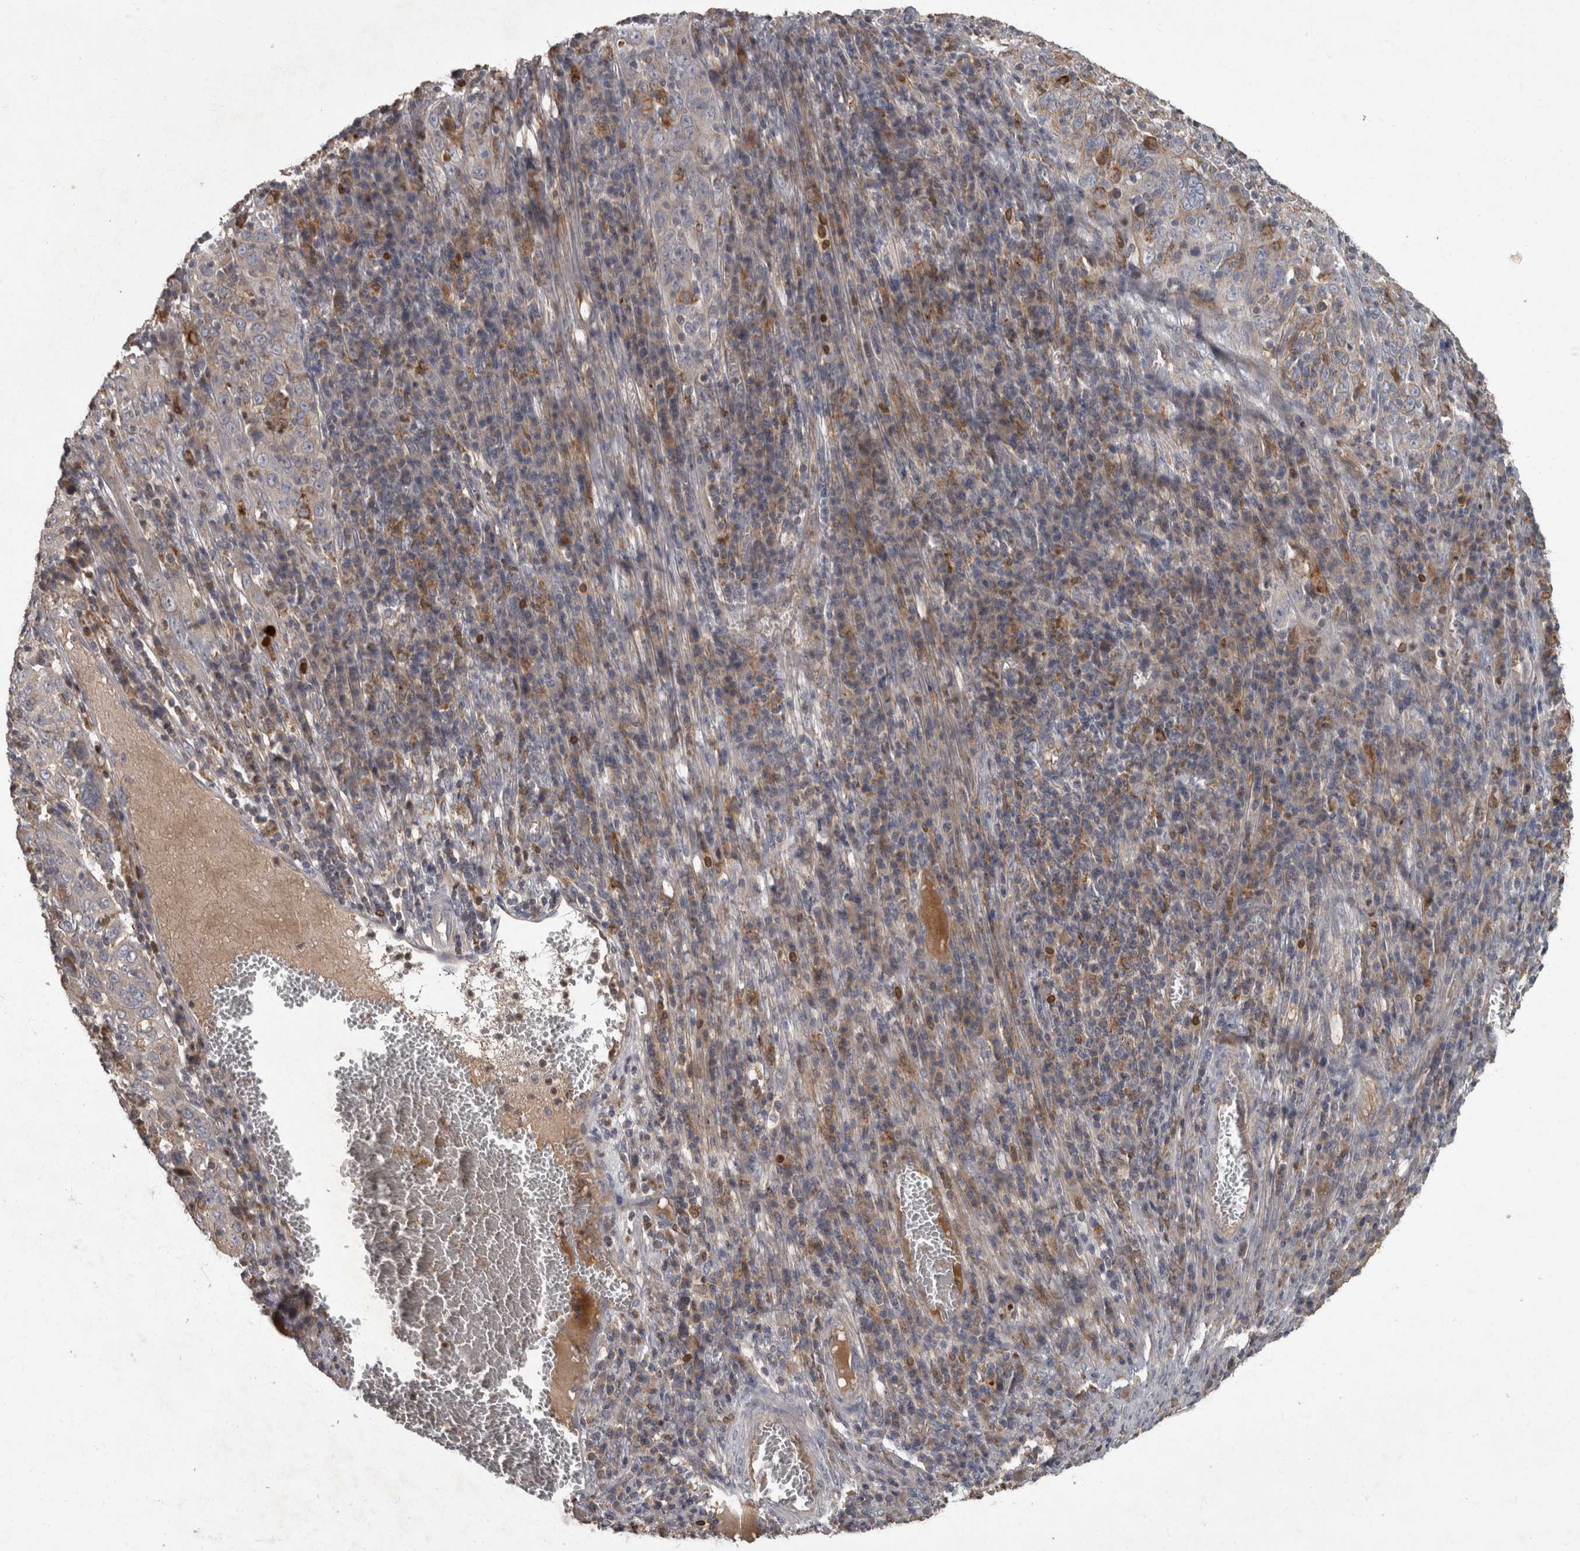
{"staining": {"intensity": "weak", "quantity": "25%-75%", "location": "cytoplasmic/membranous"}, "tissue": "cervical cancer", "cell_type": "Tumor cells", "image_type": "cancer", "snomed": [{"axis": "morphology", "description": "Squamous cell carcinoma, NOS"}, {"axis": "topography", "description": "Cervix"}], "caption": "This photomicrograph exhibits cervical cancer stained with IHC to label a protein in brown. The cytoplasmic/membranous of tumor cells show weak positivity for the protein. Nuclei are counter-stained blue.", "gene": "PPP1R3C", "patient": {"sex": "female", "age": 46}}